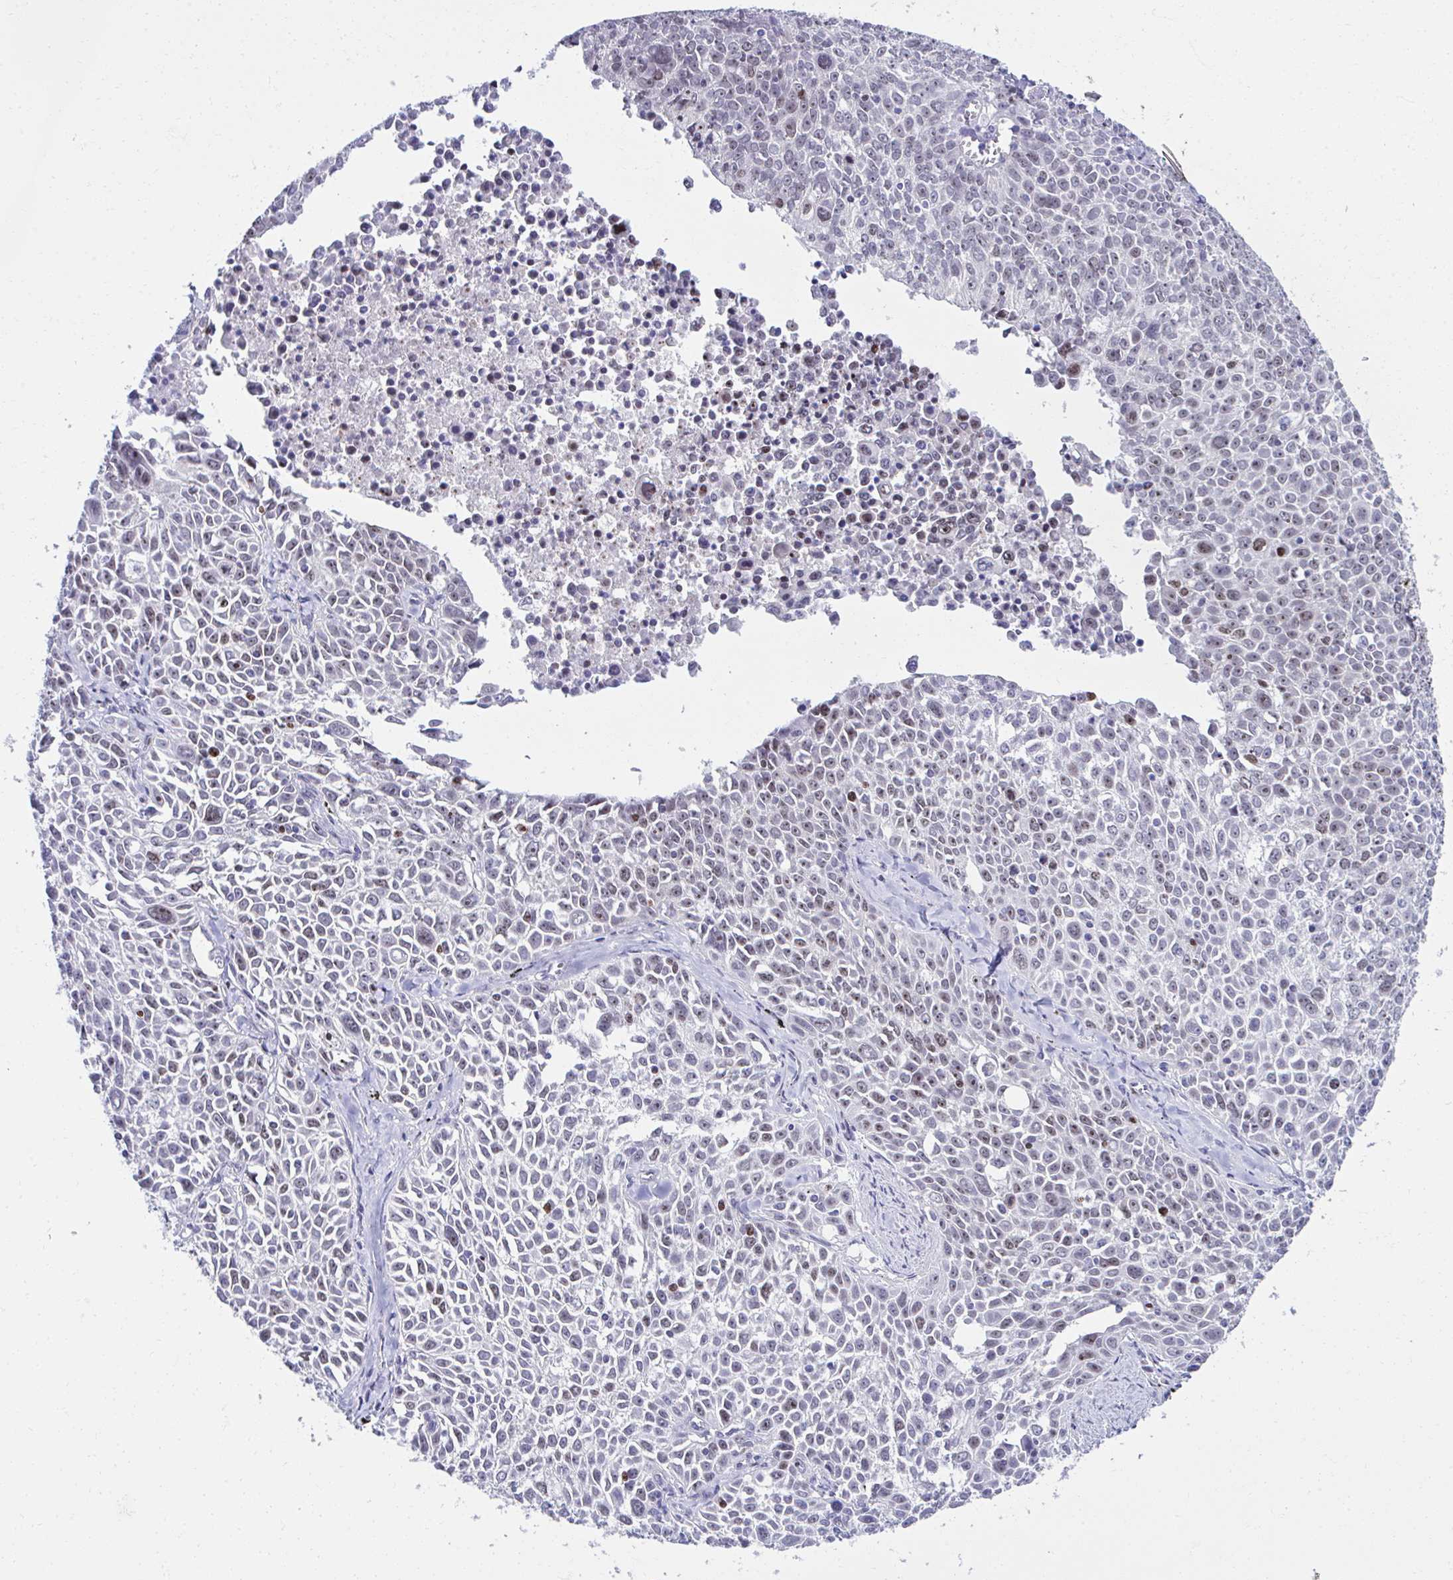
{"staining": {"intensity": "strong", "quantity": "25%-75%", "location": "nuclear"}, "tissue": "lung cancer", "cell_type": "Tumor cells", "image_type": "cancer", "snomed": [{"axis": "morphology", "description": "Squamous cell carcinoma, NOS"}, {"axis": "morphology", "description": "Squamous cell carcinoma, metastatic, NOS"}, {"axis": "topography", "description": "Lymph node"}, {"axis": "topography", "description": "Lung"}], "caption": "IHC of lung cancer (squamous cell carcinoma) displays high levels of strong nuclear positivity in approximately 25%-75% of tumor cells. (IHC, brightfield microscopy, high magnification).", "gene": "CEP72", "patient": {"sex": "female", "age": 62}}